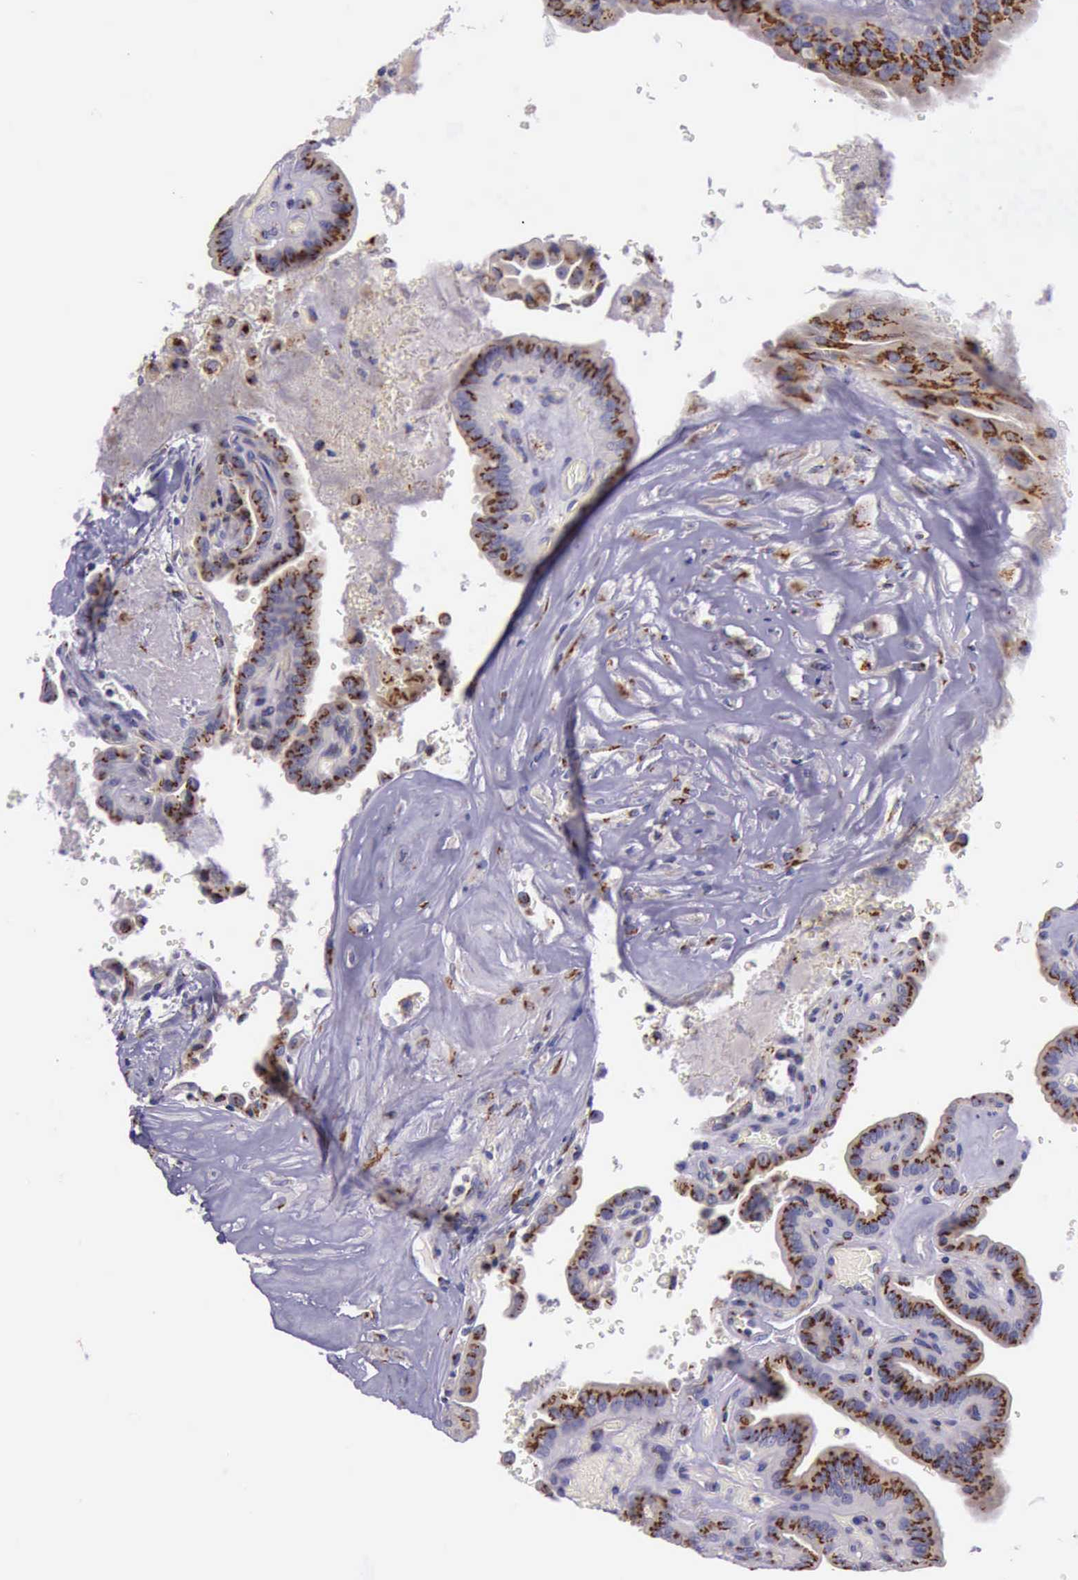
{"staining": {"intensity": "strong", "quantity": ">75%", "location": "cytoplasmic/membranous"}, "tissue": "thyroid cancer", "cell_type": "Tumor cells", "image_type": "cancer", "snomed": [{"axis": "morphology", "description": "Papillary adenocarcinoma, NOS"}, {"axis": "topography", "description": "Thyroid gland"}], "caption": "Immunohistochemistry micrograph of neoplastic tissue: thyroid cancer (papillary adenocarcinoma) stained using immunohistochemistry exhibits high levels of strong protein expression localized specifically in the cytoplasmic/membranous of tumor cells, appearing as a cytoplasmic/membranous brown color.", "gene": "GOLGA5", "patient": {"sex": "male", "age": 87}}